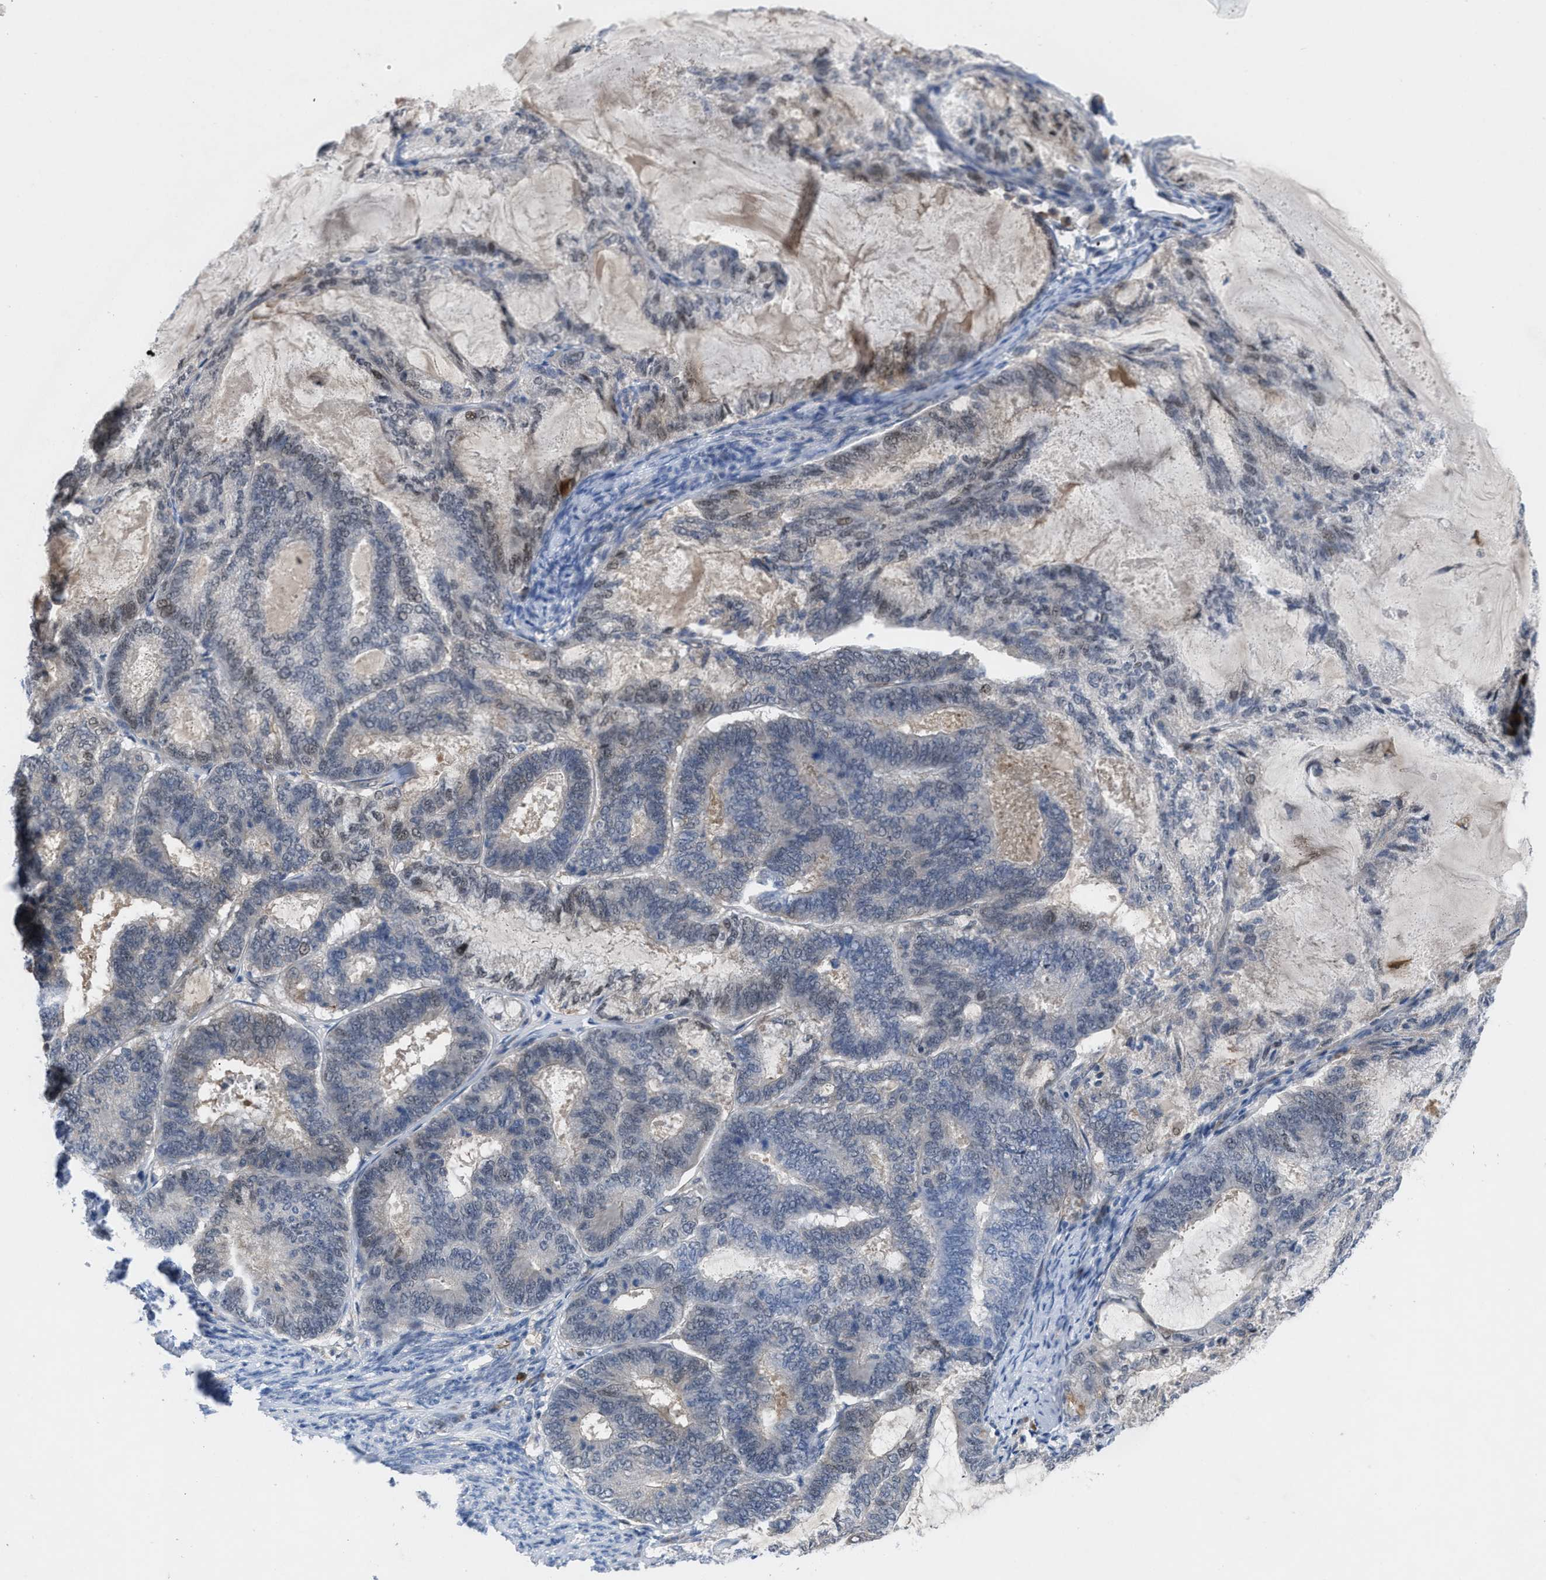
{"staining": {"intensity": "negative", "quantity": "none", "location": "none"}, "tissue": "endometrial cancer", "cell_type": "Tumor cells", "image_type": "cancer", "snomed": [{"axis": "morphology", "description": "Adenocarcinoma, NOS"}, {"axis": "topography", "description": "Endometrium"}], "caption": "Image shows no significant protein expression in tumor cells of adenocarcinoma (endometrial).", "gene": "IL17RE", "patient": {"sex": "female", "age": 86}}